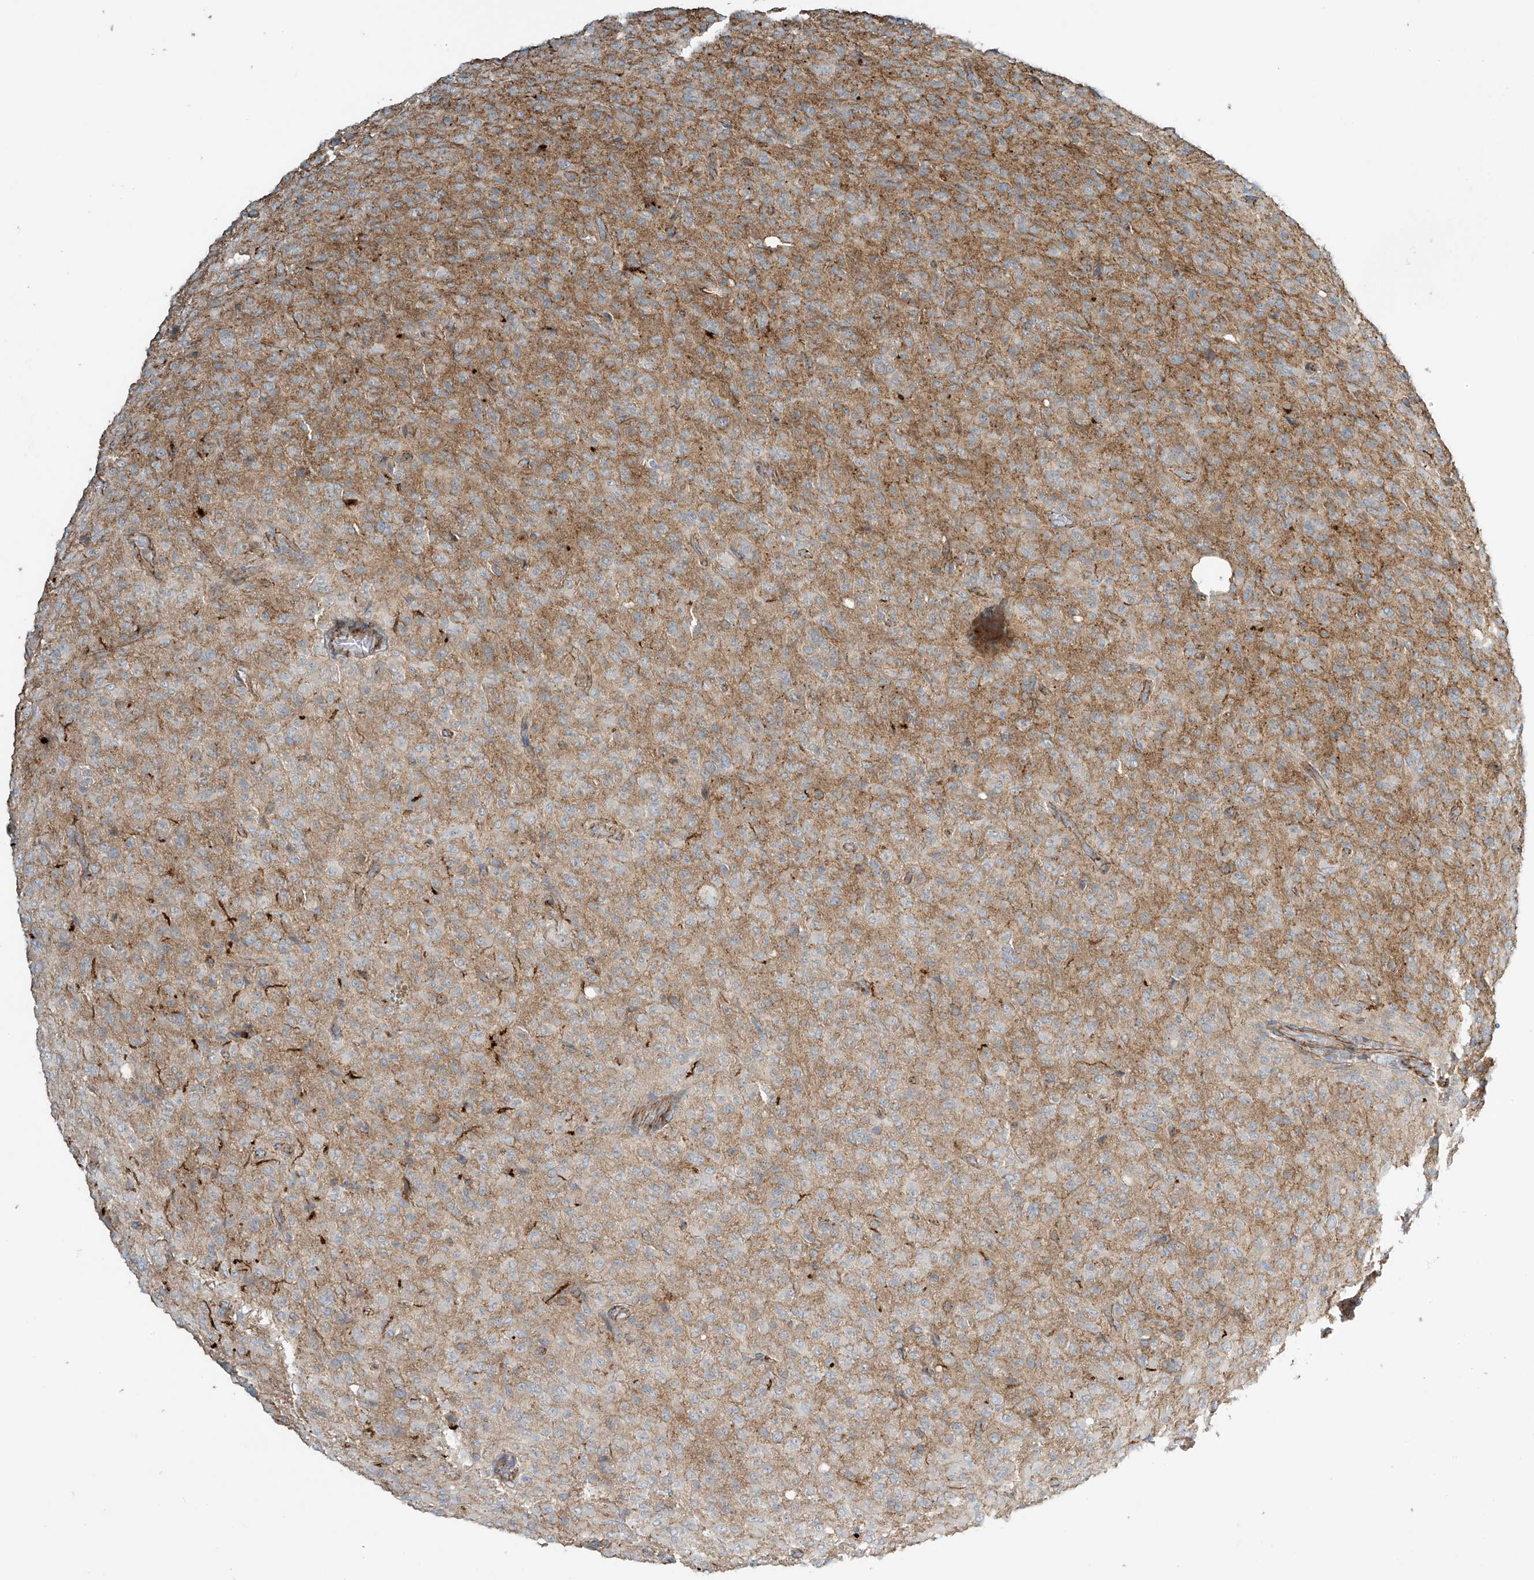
{"staining": {"intensity": "negative", "quantity": "none", "location": "none"}, "tissue": "glioma", "cell_type": "Tumor cells", "image_type": "cancer", "snomed": [{"axis": "morphology", "description": "Glioma, malignant, High grade"}, {"axis": "topography", "description": "Brain"}], "caption": "This histopathology image is of malignant high-grade glioma stained with immunohistochemistry to label a protein in brown with the nuclei are counter-stained blue. There is no staining in tumor cells. Brightfield microscopy of IHC stained with DAB (brown) and hematoxylin (blue), captured at high magnification.", "gene": "SLC9A2", "patient": {"sex": "female", "age": 57}}